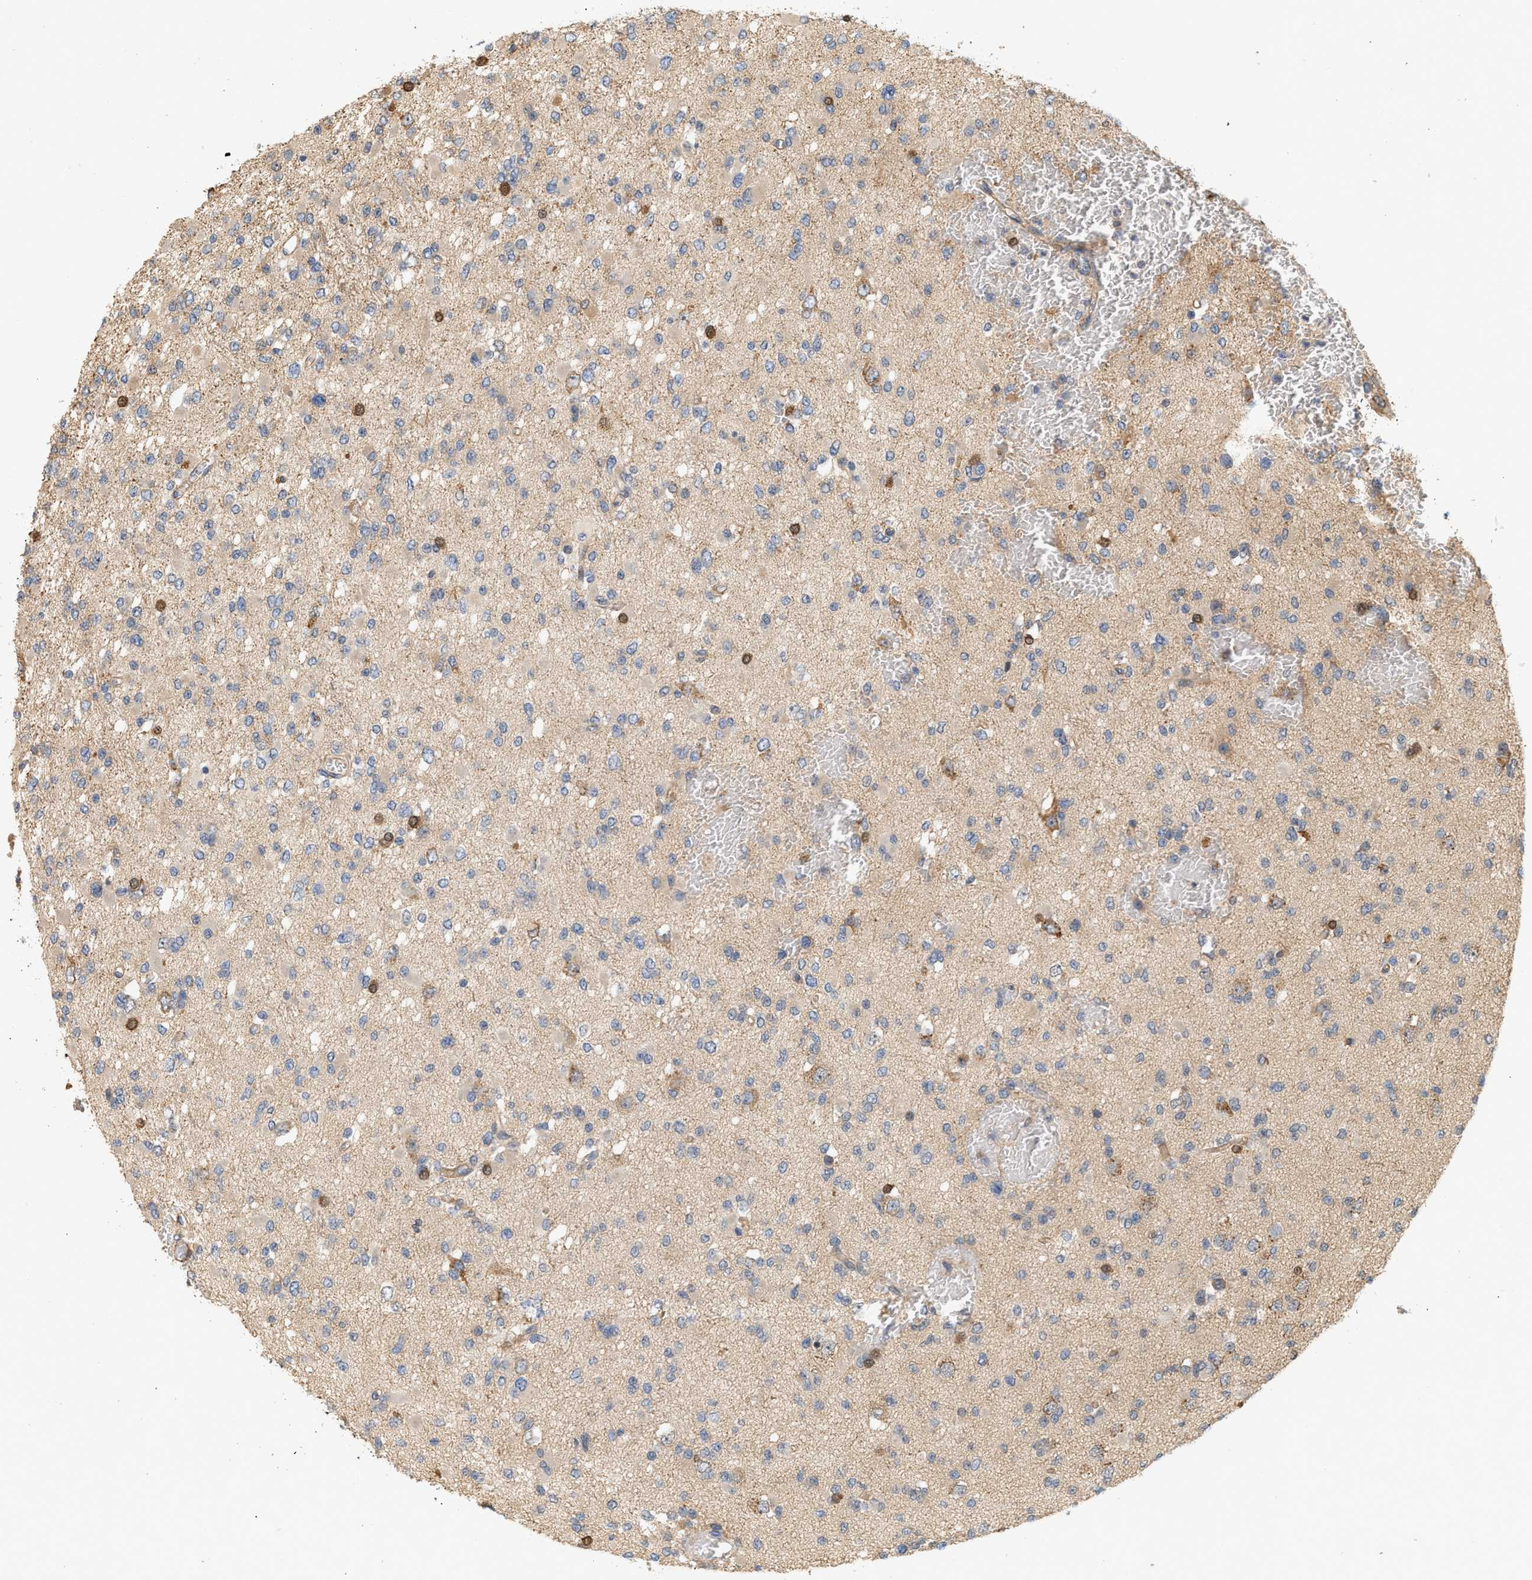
{"staining": {"intensity": "moderate", "quantity": "<25%", "location": "cytoplasmic/membranous,nuclear"}, "tissue": "glioma", "cell_type": "Tumor cells", "image_type": "cancer", "snomed": [{"axis": "morphology", "description": "Glioma, malignant, Low grade"}, {"axis": "topography", "description": "Brain"}], "caption": "A histopathology image of human glioma stained for a protein exhibits moderate cytoplasmic/membranous and nuclear brown staining in tumor cells. (DAB IHC, brown staining for protein, blue staining for nuclei).", "gene": "CTXN1", "patient": {"sex": "female", "age": 22}}